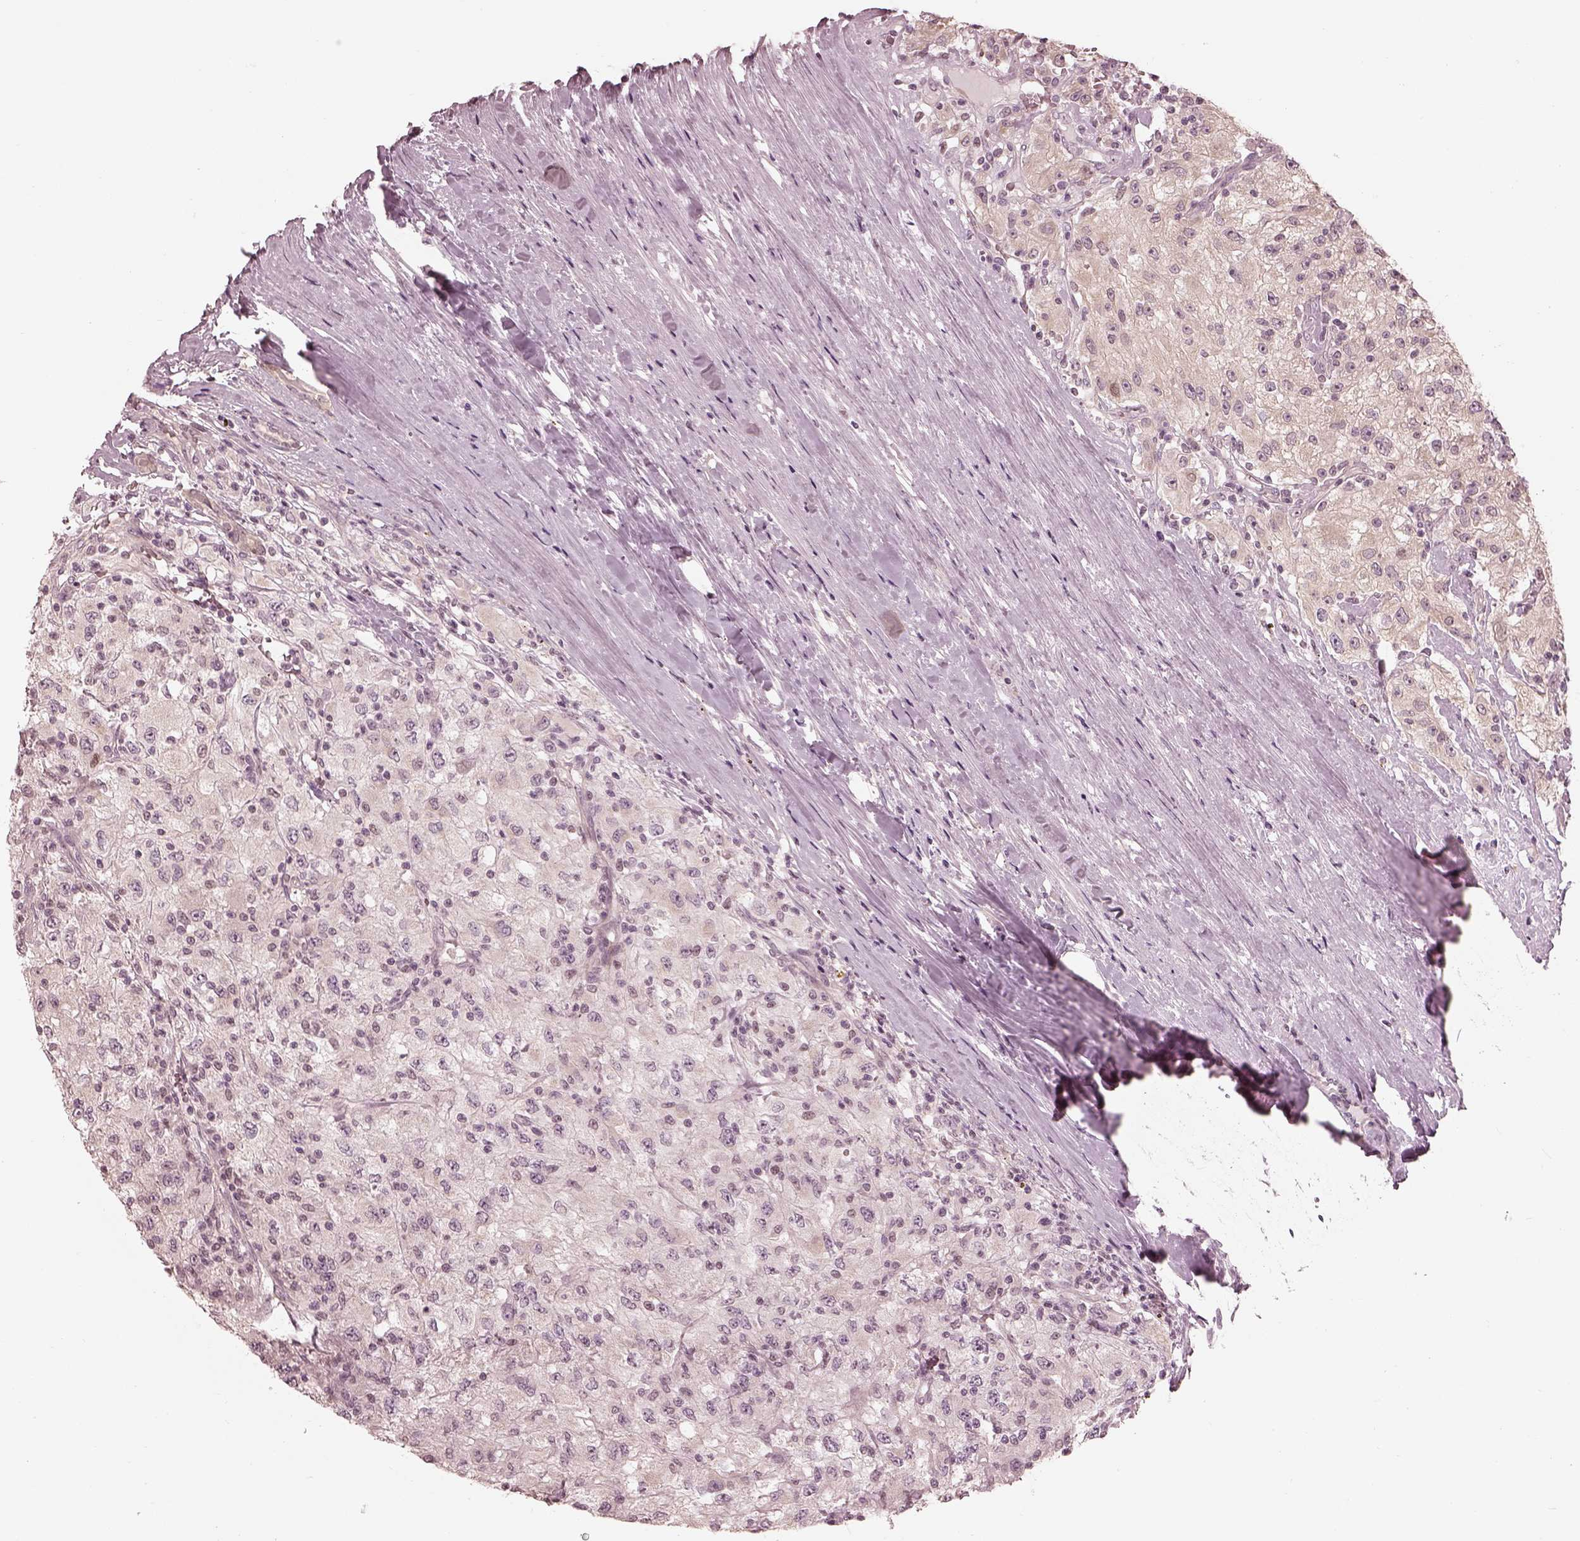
{"staining": {"intensity": "negative", "quantity": "none", "location": "none"}, "tissue": "renal cancer", "cell_type": "Tumor cells", "image_type": "cancer", "snomed": [{"axis": "morphology", "description": "Adenocarcinoma, NOS"}, {"axis": "topography", "description": "Kidney"}], "caption": "Renal cancer was stained to show a protein in brown. There is no significant staining in tumor cells. (DAB immunohistochemistry (IHC) with hematoxylin counter stain).", "gene": "IQCG", "patient": {"sex": "female", "age": 67}}